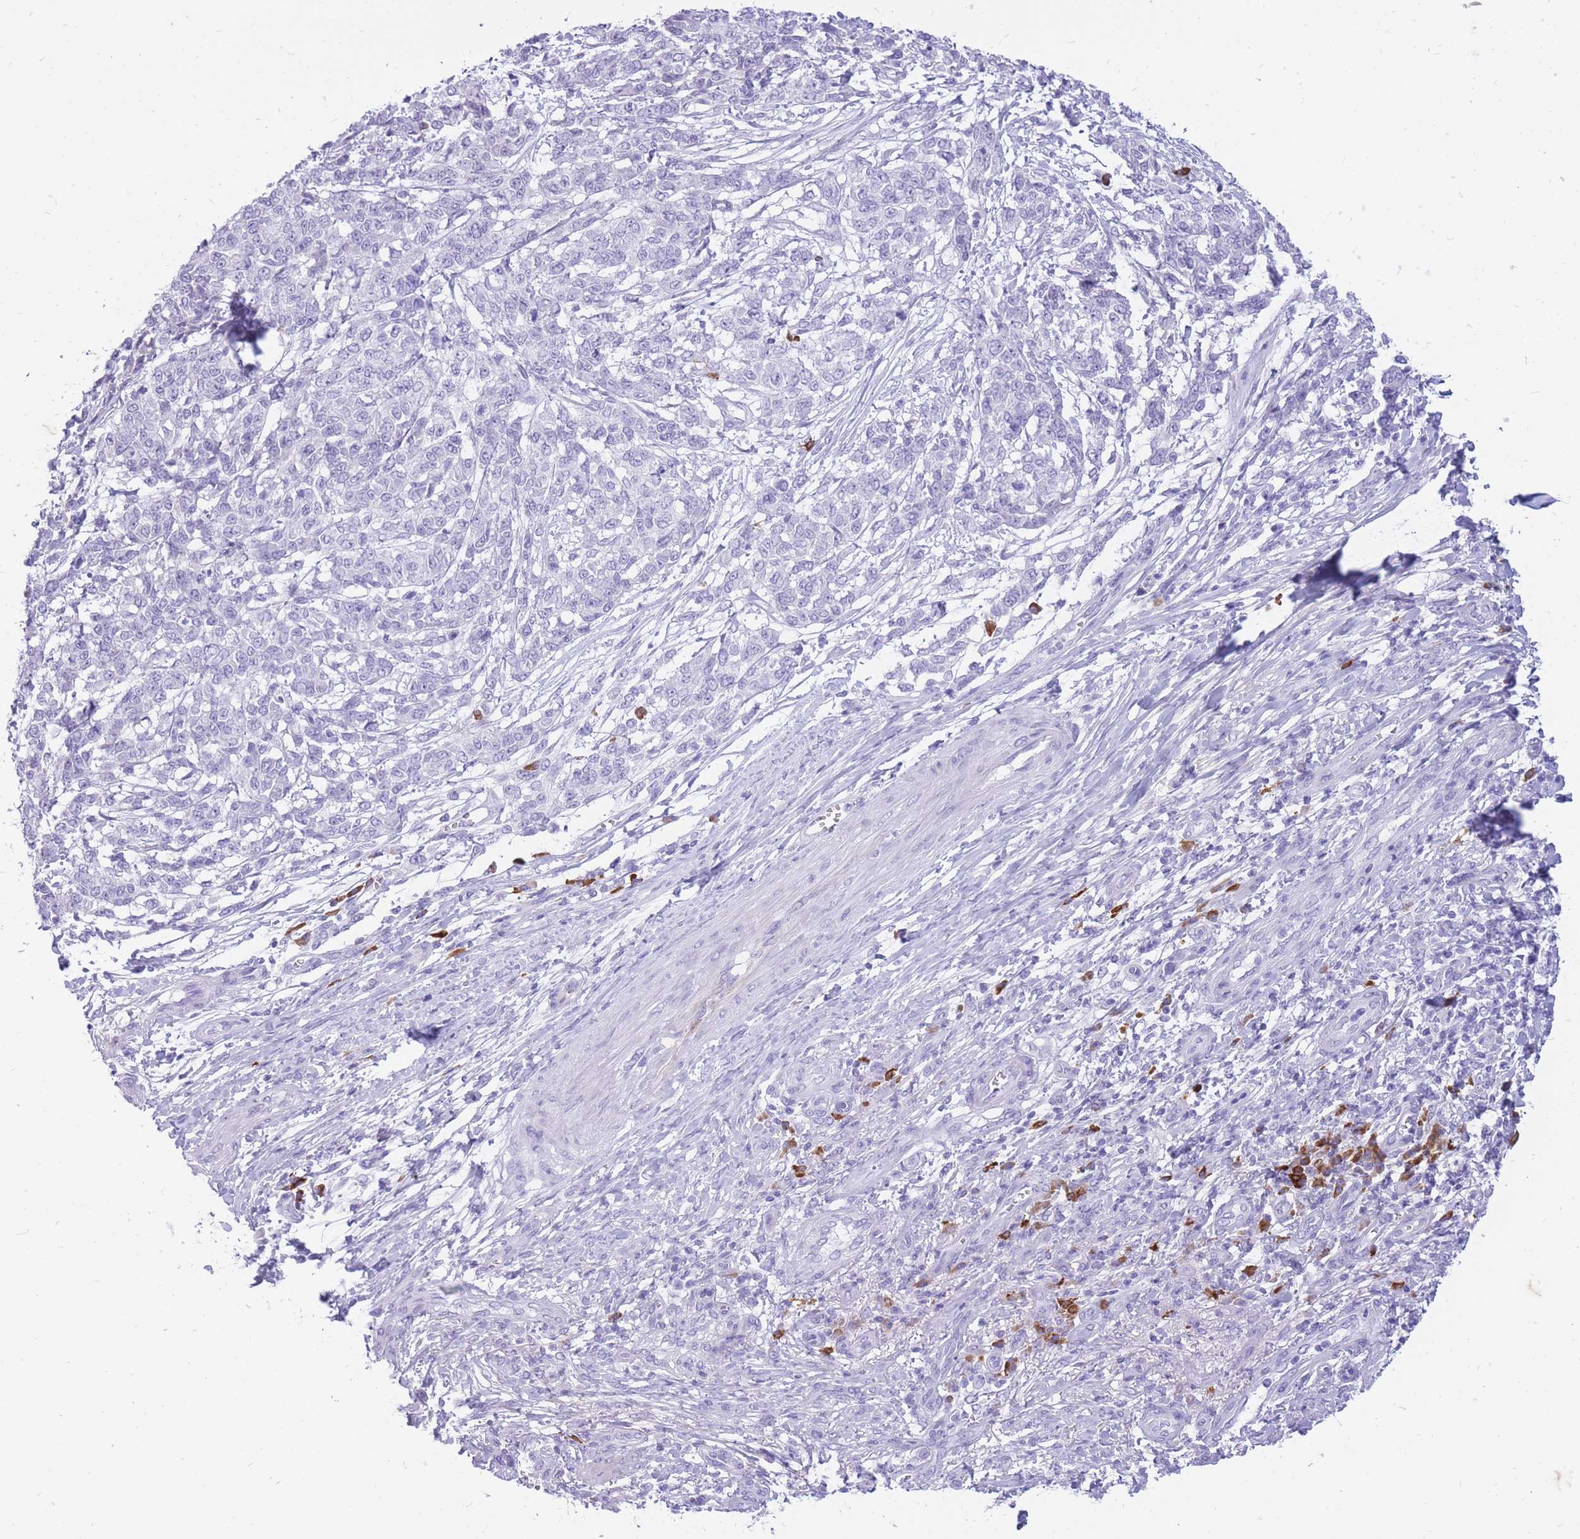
{"staining": {"intensity": "negative", "quantity": "none", "location": "none"}, "tissue": "melanoma", "cell_type": "Tumor cells", "image_type": "cancer", "snomed": [{"axis": "morphology", "description": "Malignant melanoma, NOS"}, {"axis": "topography", "description": "Skin"}], "caption": "Tumor cells show no significant expression in melanoma.", "gene": "ZFP37", "patient": {"sex": "male", "age": 49}}